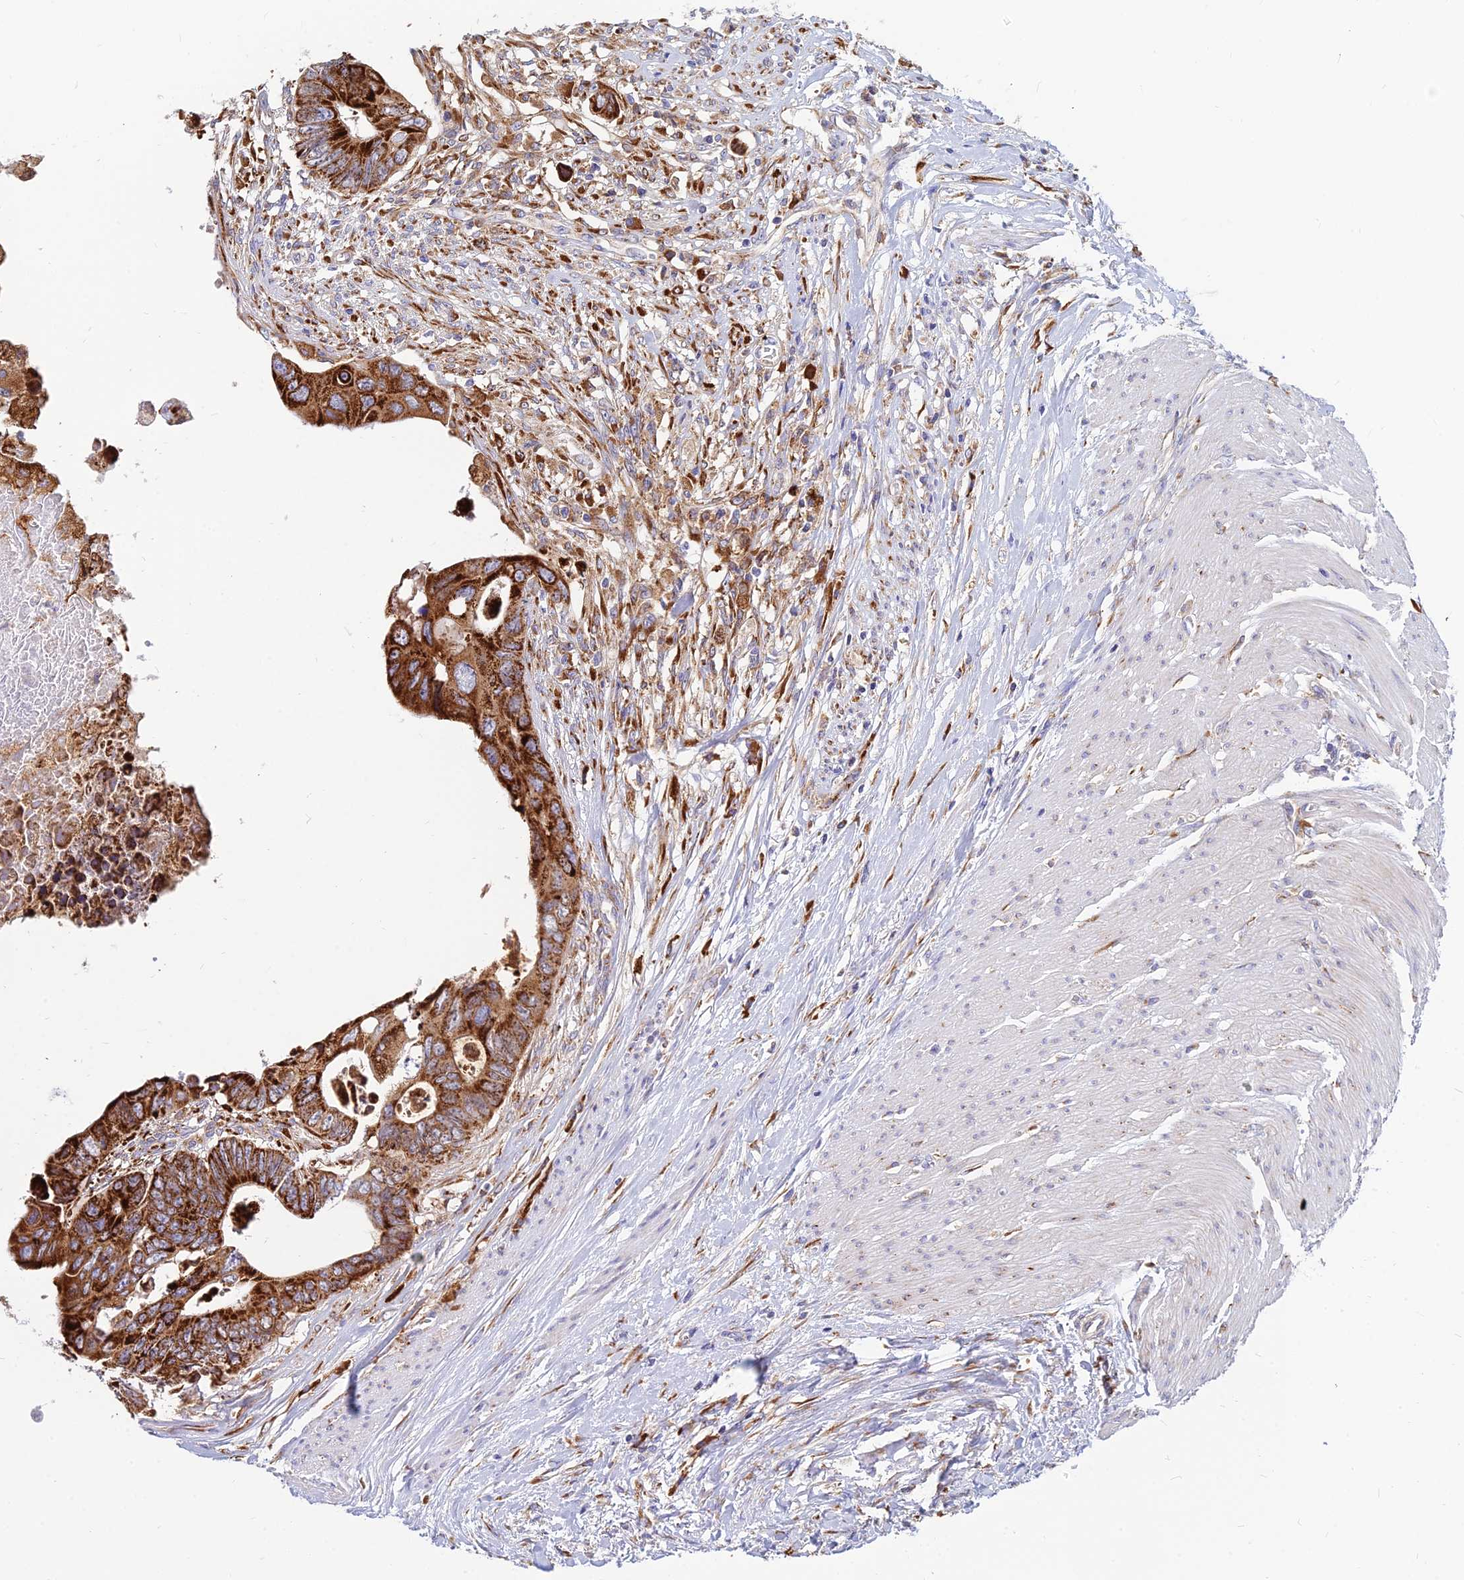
{"staining": {"intensity": "strong", "quantity": ">75%", "location": "cytoplasmic/membranous"}, "tissue": "colorectal cancer", "cell_type": "Tumor cells", "image_type": "cancer", "snomed": [{"axis": "morphology", "description": "Adenocarcinoma, NOS"}, {"axis": "topography", "description": "Rectum"}], "caption": "A photomicrograph showing strong cytoplasmic/membranous staining in approximately >75% of tumor cells in adenocarcinoma (colorectal), as visualized by brown immunohistochemical staining.", "gene": "CCT6B", "patient": {"sex": "female", "age": 78}}